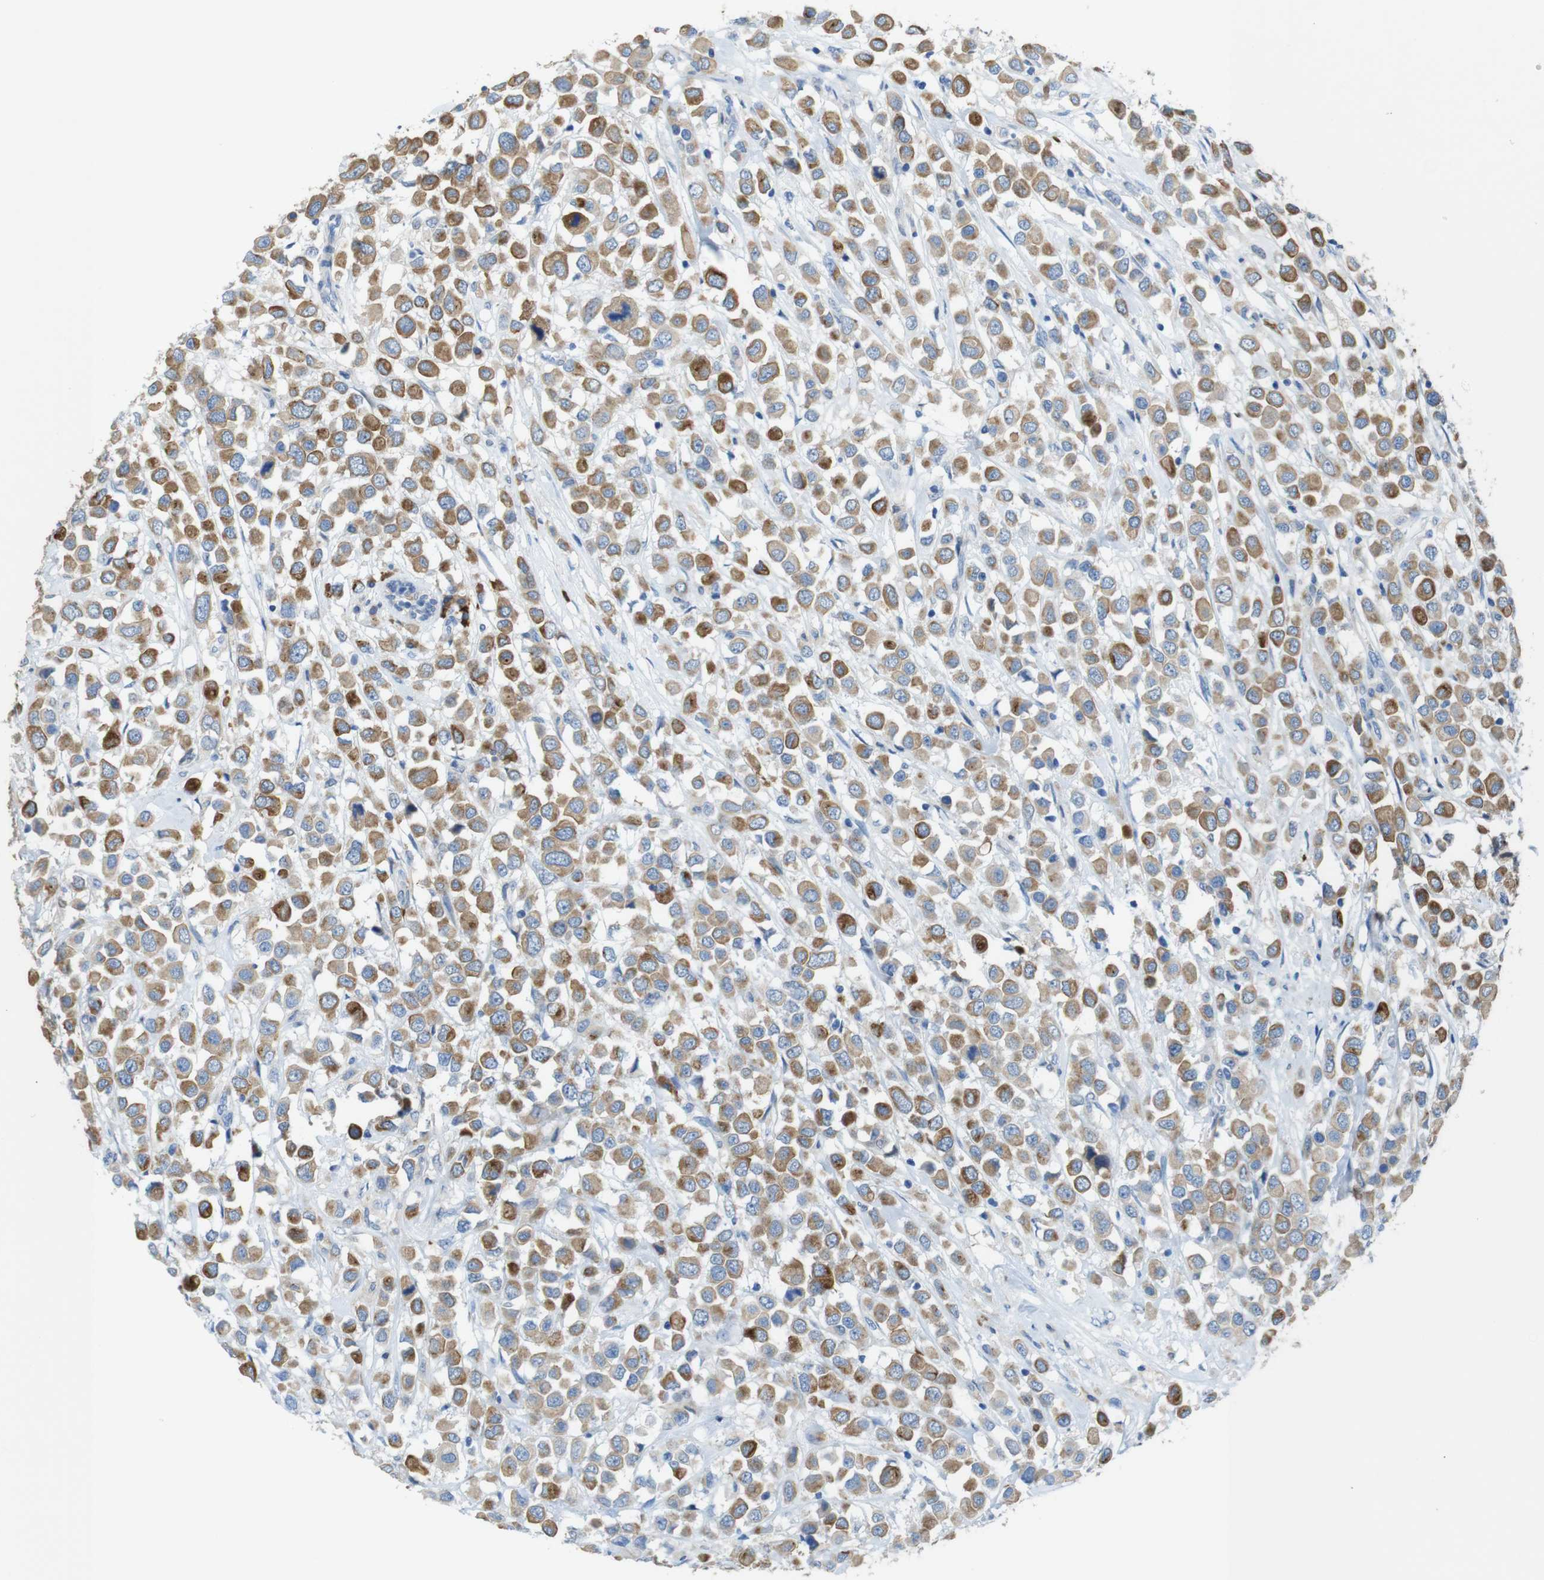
{"staining": {"intensity": "moderate", "quantity": ">75%", "location": "cytoplasmic/membranous"}, "tissue": "breast cancer", "cell_type": "Tumor cells", "image_type": "cancer", "snomed": [{"axis": "morphology", "description": "Duct carcinoma"}, {"axis": "topography", "description": "Breast"}], "caption": "Breast cancer (intraductal carcinoma) tissue displays moderate cytoplasmic/membranous expression in about >75% of tumor cells The staining was performed using DAB (3,3'-diaminobenzidine) to visualize the protein expression in brown, while the nuclei were stained in blue with hematoxylin (Magnification: 20x).", "gene": "CLMN", "patient": {"sex": "female", "age": 61}}